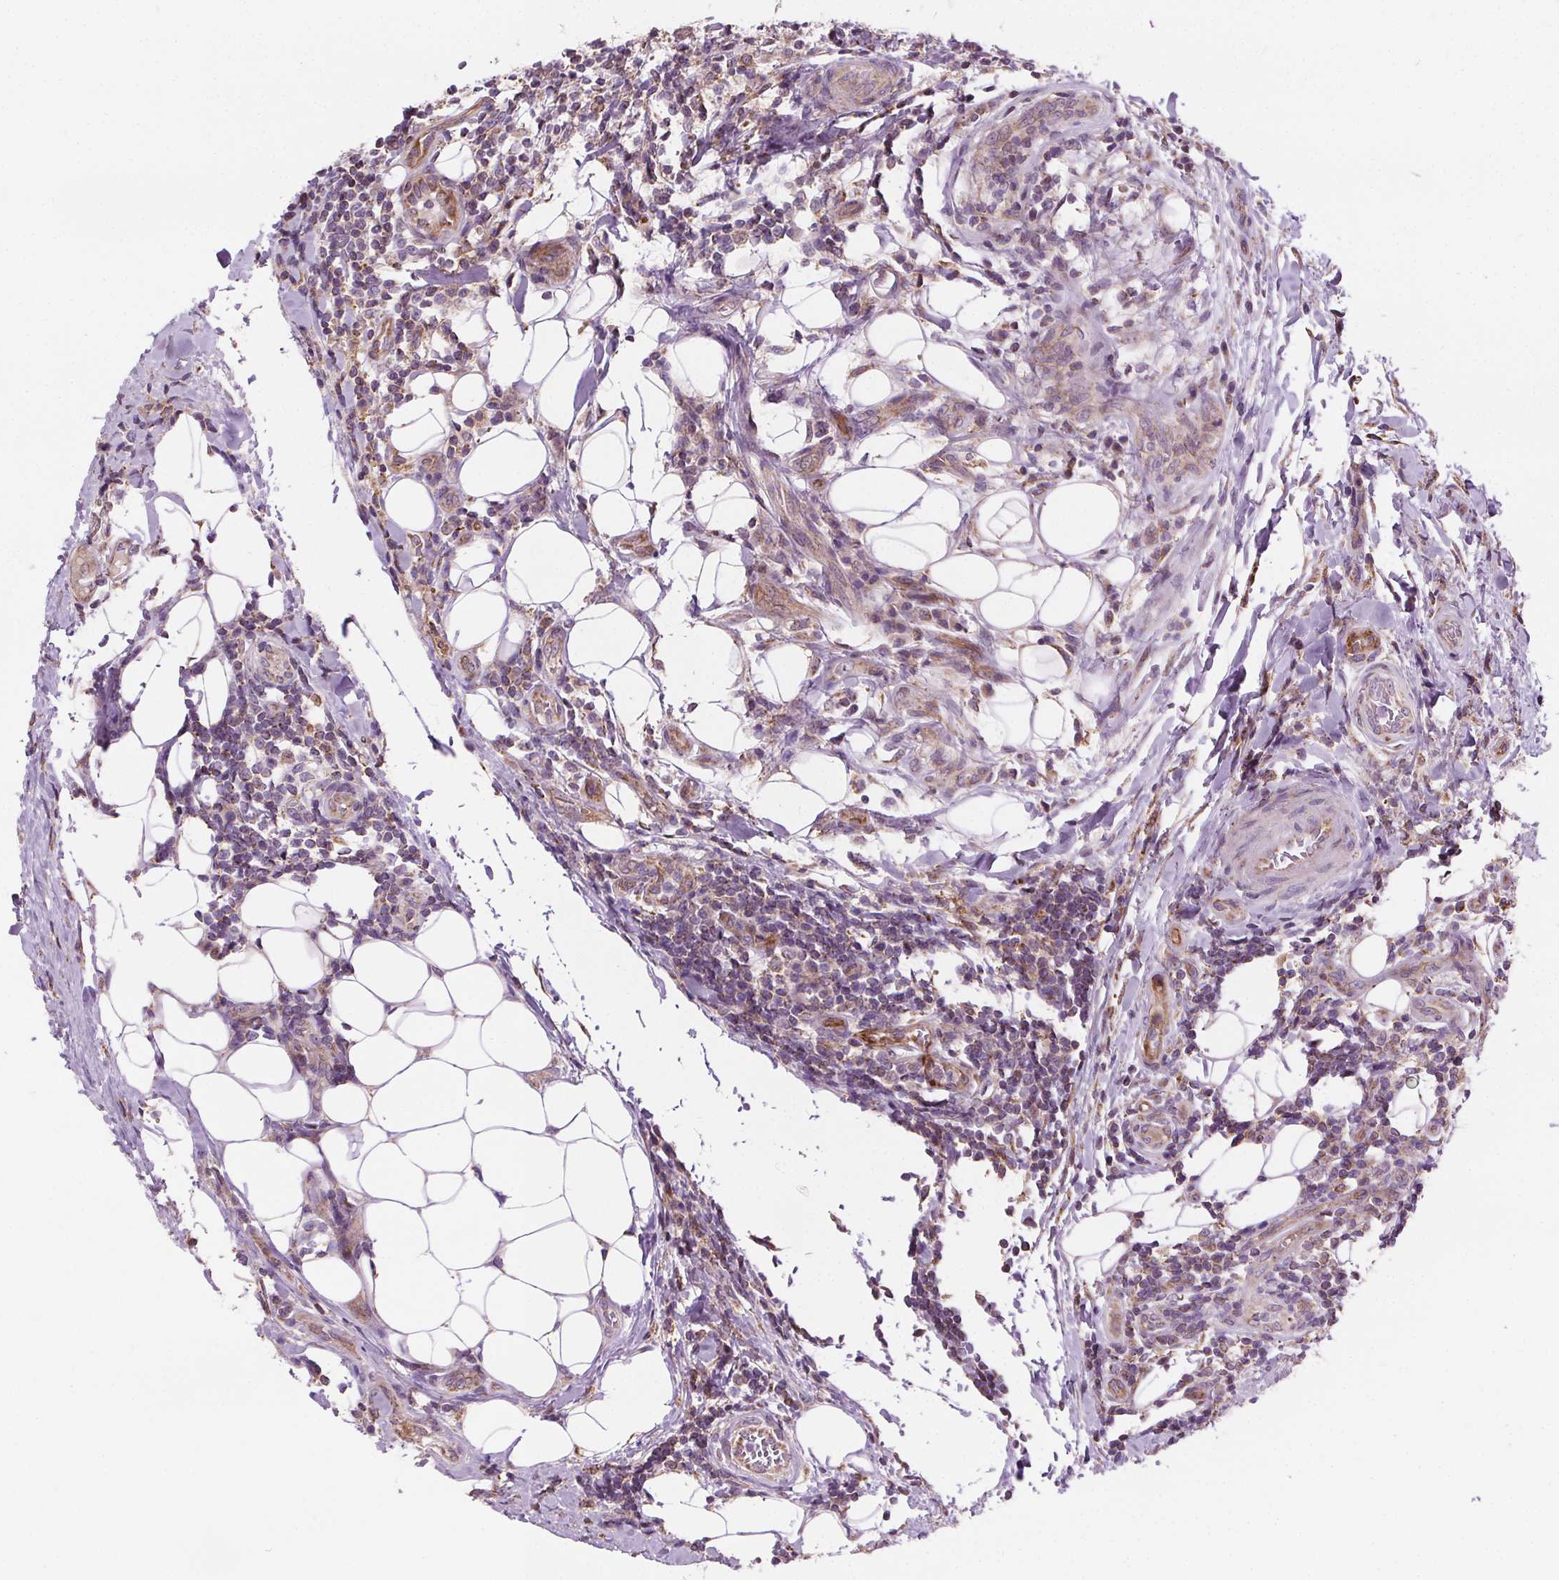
{"staining": {"intensity": "moderate", "quantity": "<25%", "location": "cytoplasmic/membranous"}, "tissue": "testis cancer", "cell_type": "Tumor cells", "image_type": "cancer", "snomed": [{"axis": "morphology", "description": "Carcinoma, Embryonal, NOS"}, {"axis": "topography", "description": "Testis"}], "caption": "Testis cancer (embryonal carcinoma) was stained to show a protein in brown. There is low levels of moderate cytoplasmic/membranous expression in approximately <25% of tumor cells.", "gene": "GOLT1B", "patient": {"sex": "male", "age": 24}}